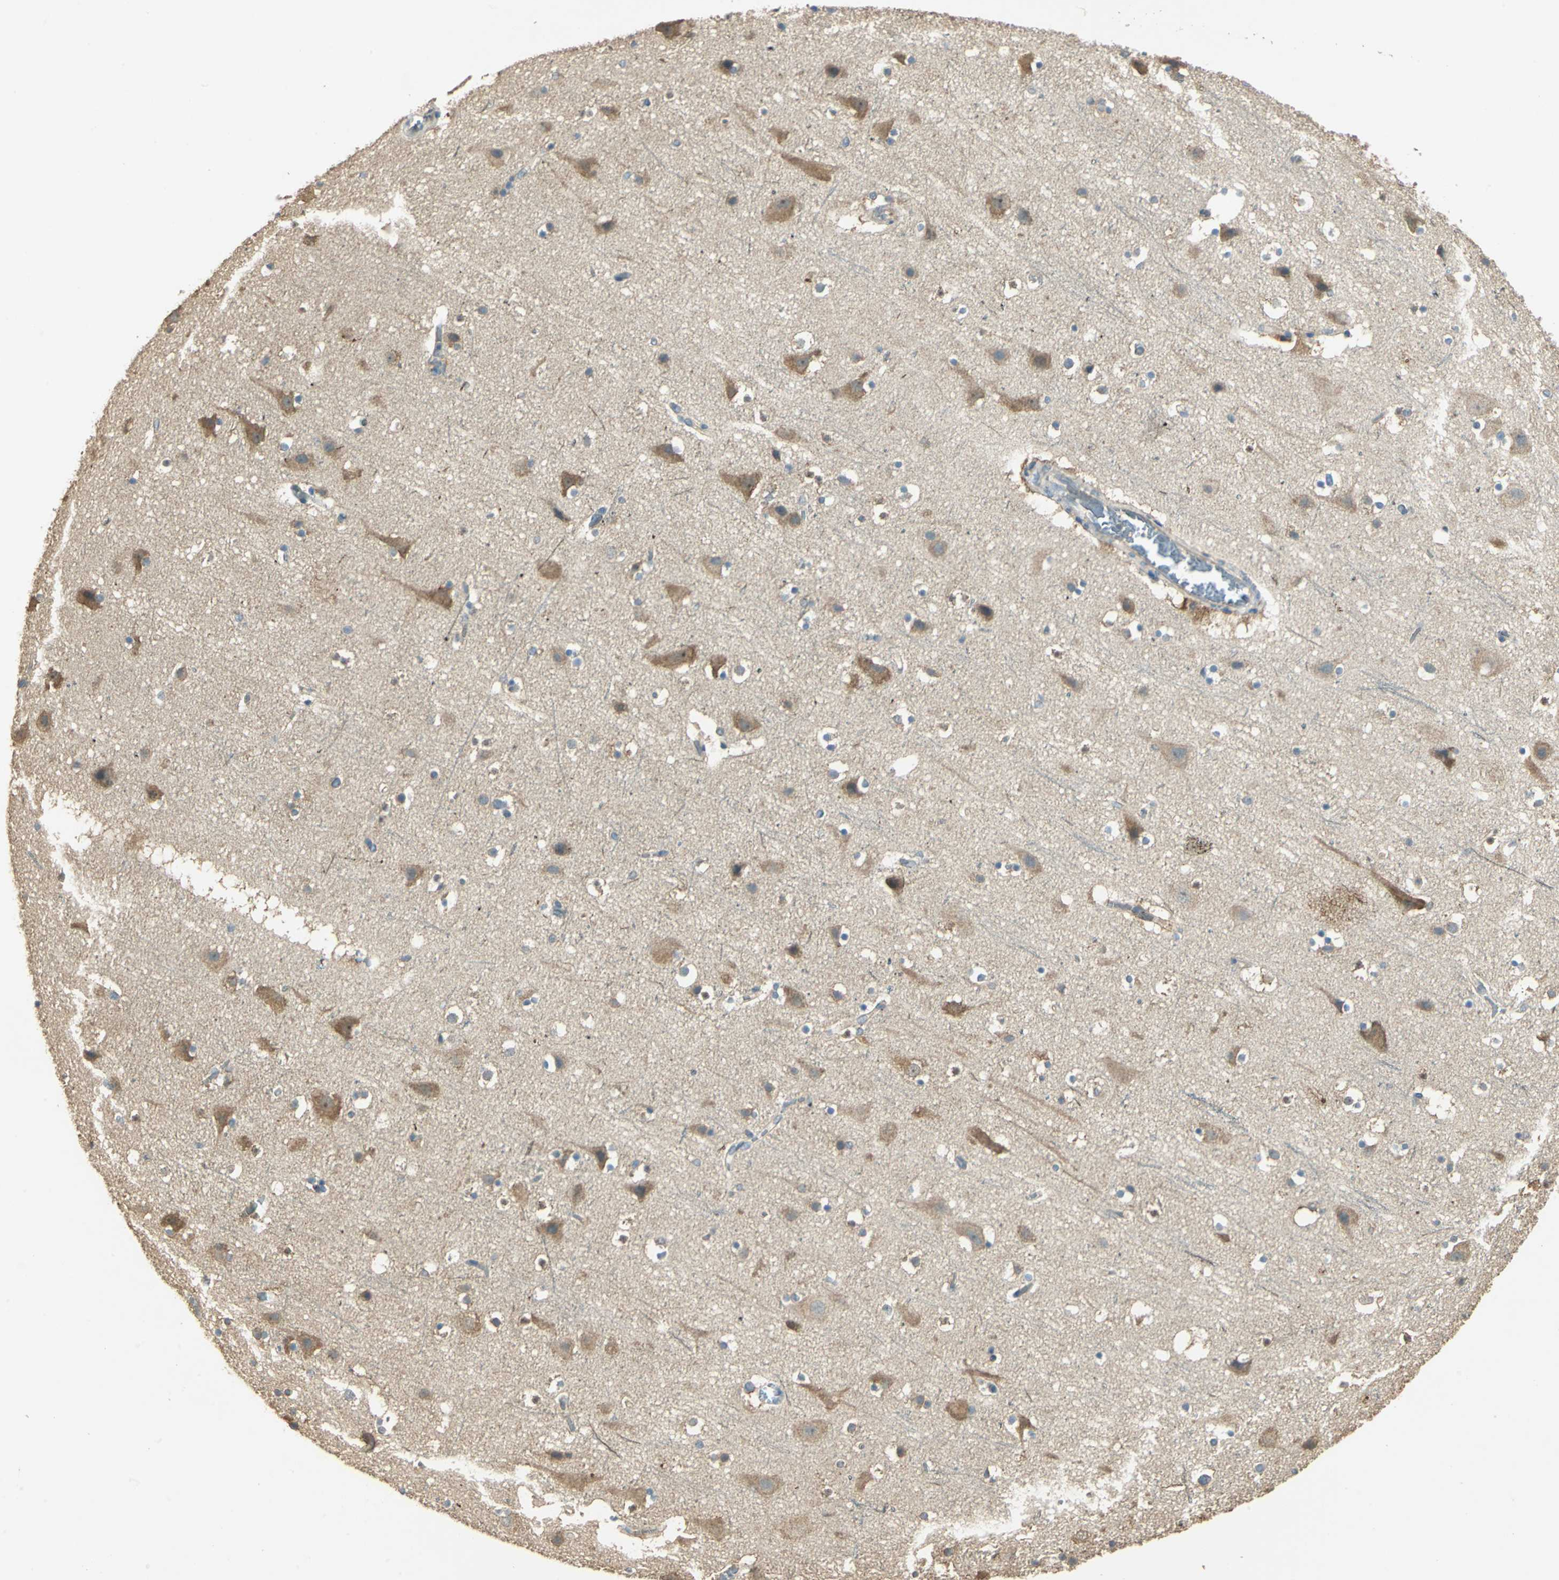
{"staining": {"intensity": "weak", "quantity": ">75%", "location": "cytoplasmic/membranous"}, "tissue": "cerebral cortex", "cell_type": "Endothelial cells", "image_type": "normal", "snomed": [{"axis": "morphology", "description": "Normal tissue, NOS"}, {"axis": "topography", "description": "Cerebral cortex"}], "caption": "Protein expression analysis of unremarkable cerebral cortex reveals weak cytoplasmic/membranous staining in approximately >75% of endothelial cells.", "gene": "SHC2", "patient": {"sex": "male", "age": 45}}